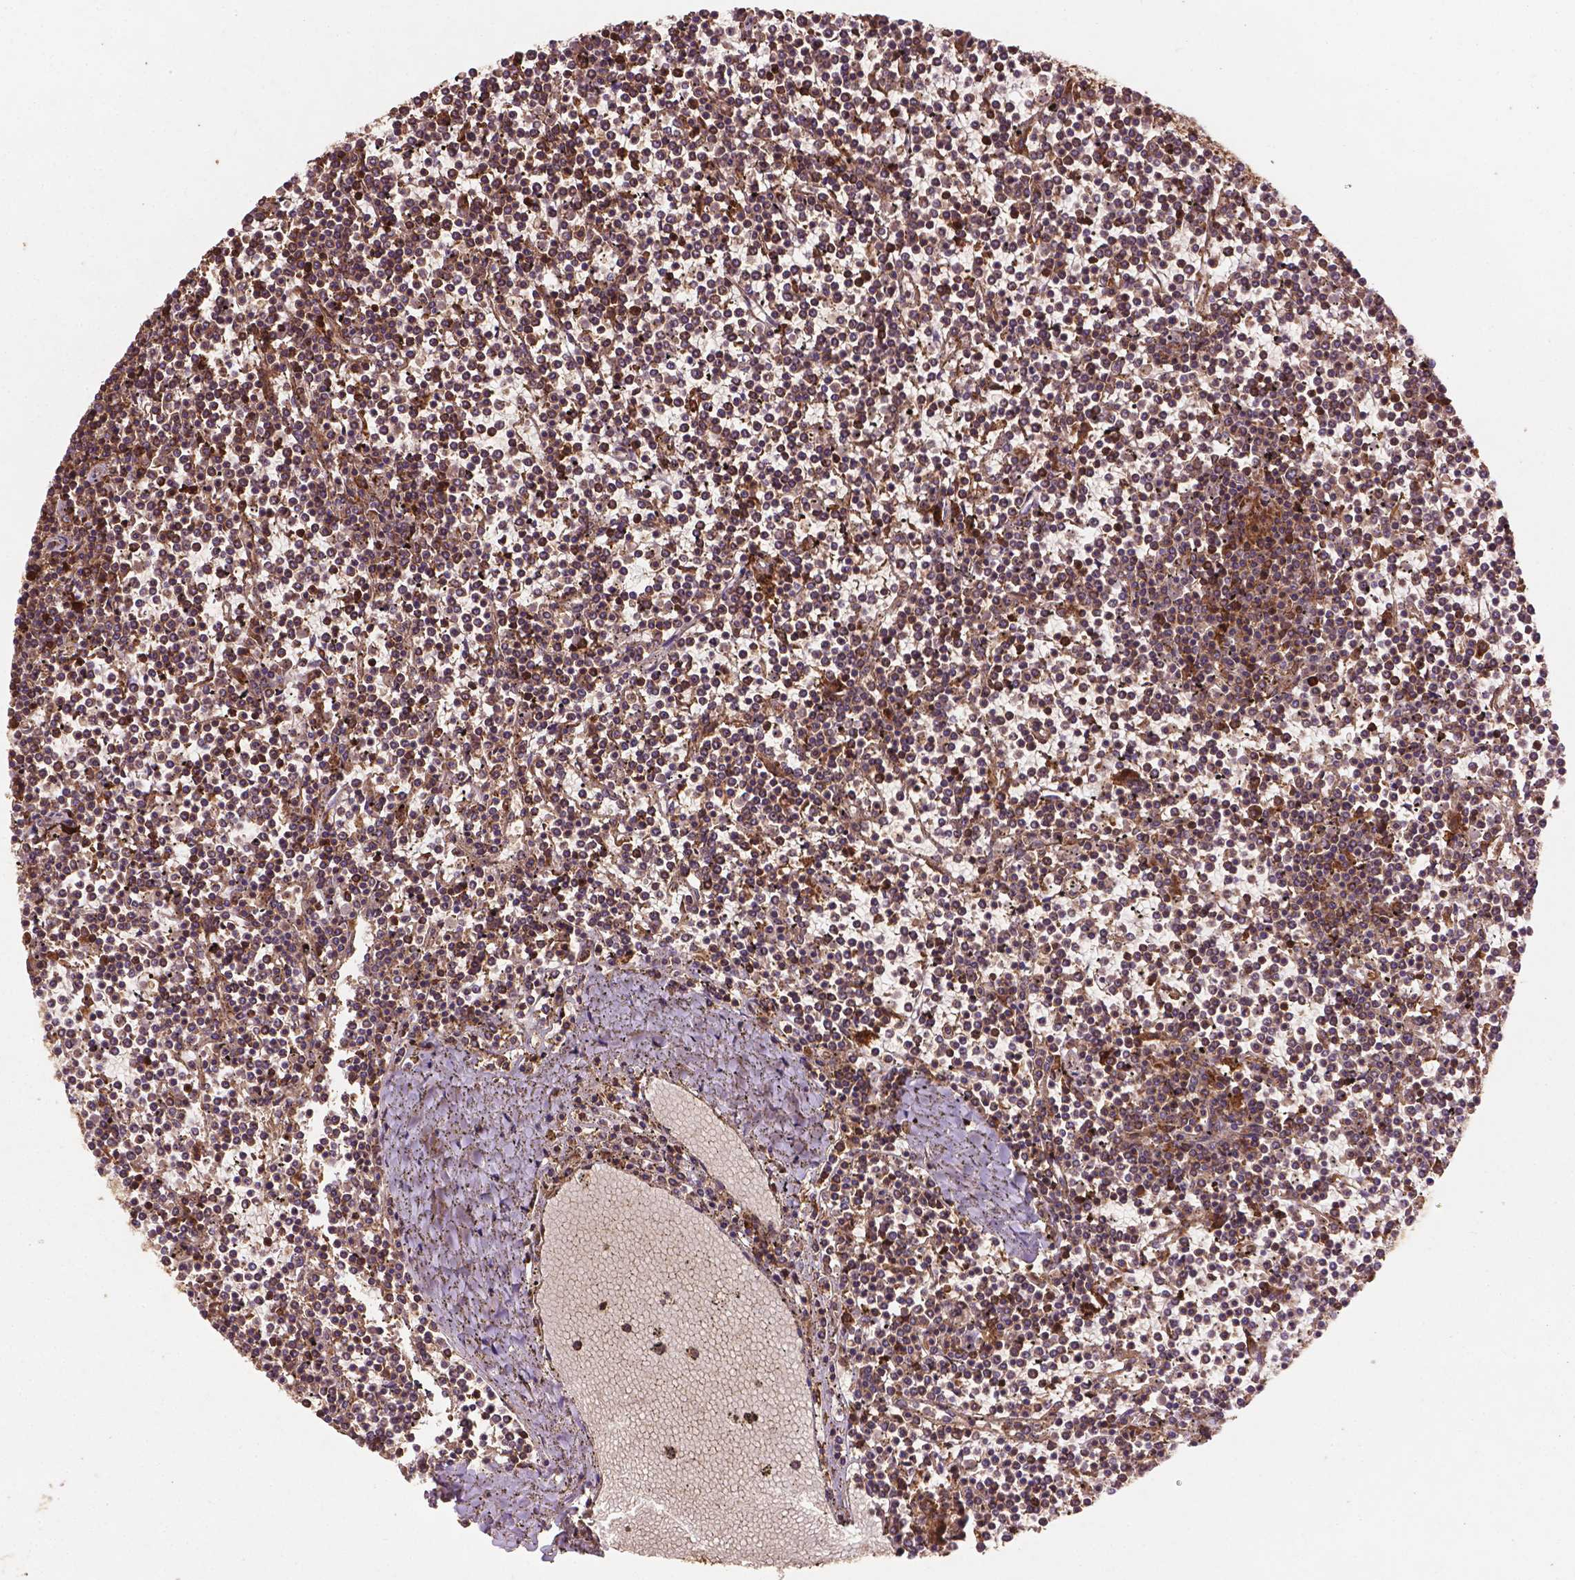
{"staining": {"intensity": "moderate", "quantity": ">75%", "location": "cytoplasmic/membranous"}, "tissue": "lymphoma", "cell_type": "Tumor cells", "image_type": "cancer", "snomed": [{"axis": "morphology", "description": "Malignant lymphoma, non-Hodgkin's type, Low grade"}, {"axis": "topography", "description": "Spleen"}], "caption": "Tumor cells reveal medium levels of moderate cytoplasmic/membranous positivity in about >75% of cells in human malignant lymphoma, non-Hodgkin's type (low-grade). Immunohistochemistry (ihc) stains the protein of interest in brown and the nuclei are stained blue.", "gene": "ZMYND19", "patient": {"sex": "female", "age": 19}}